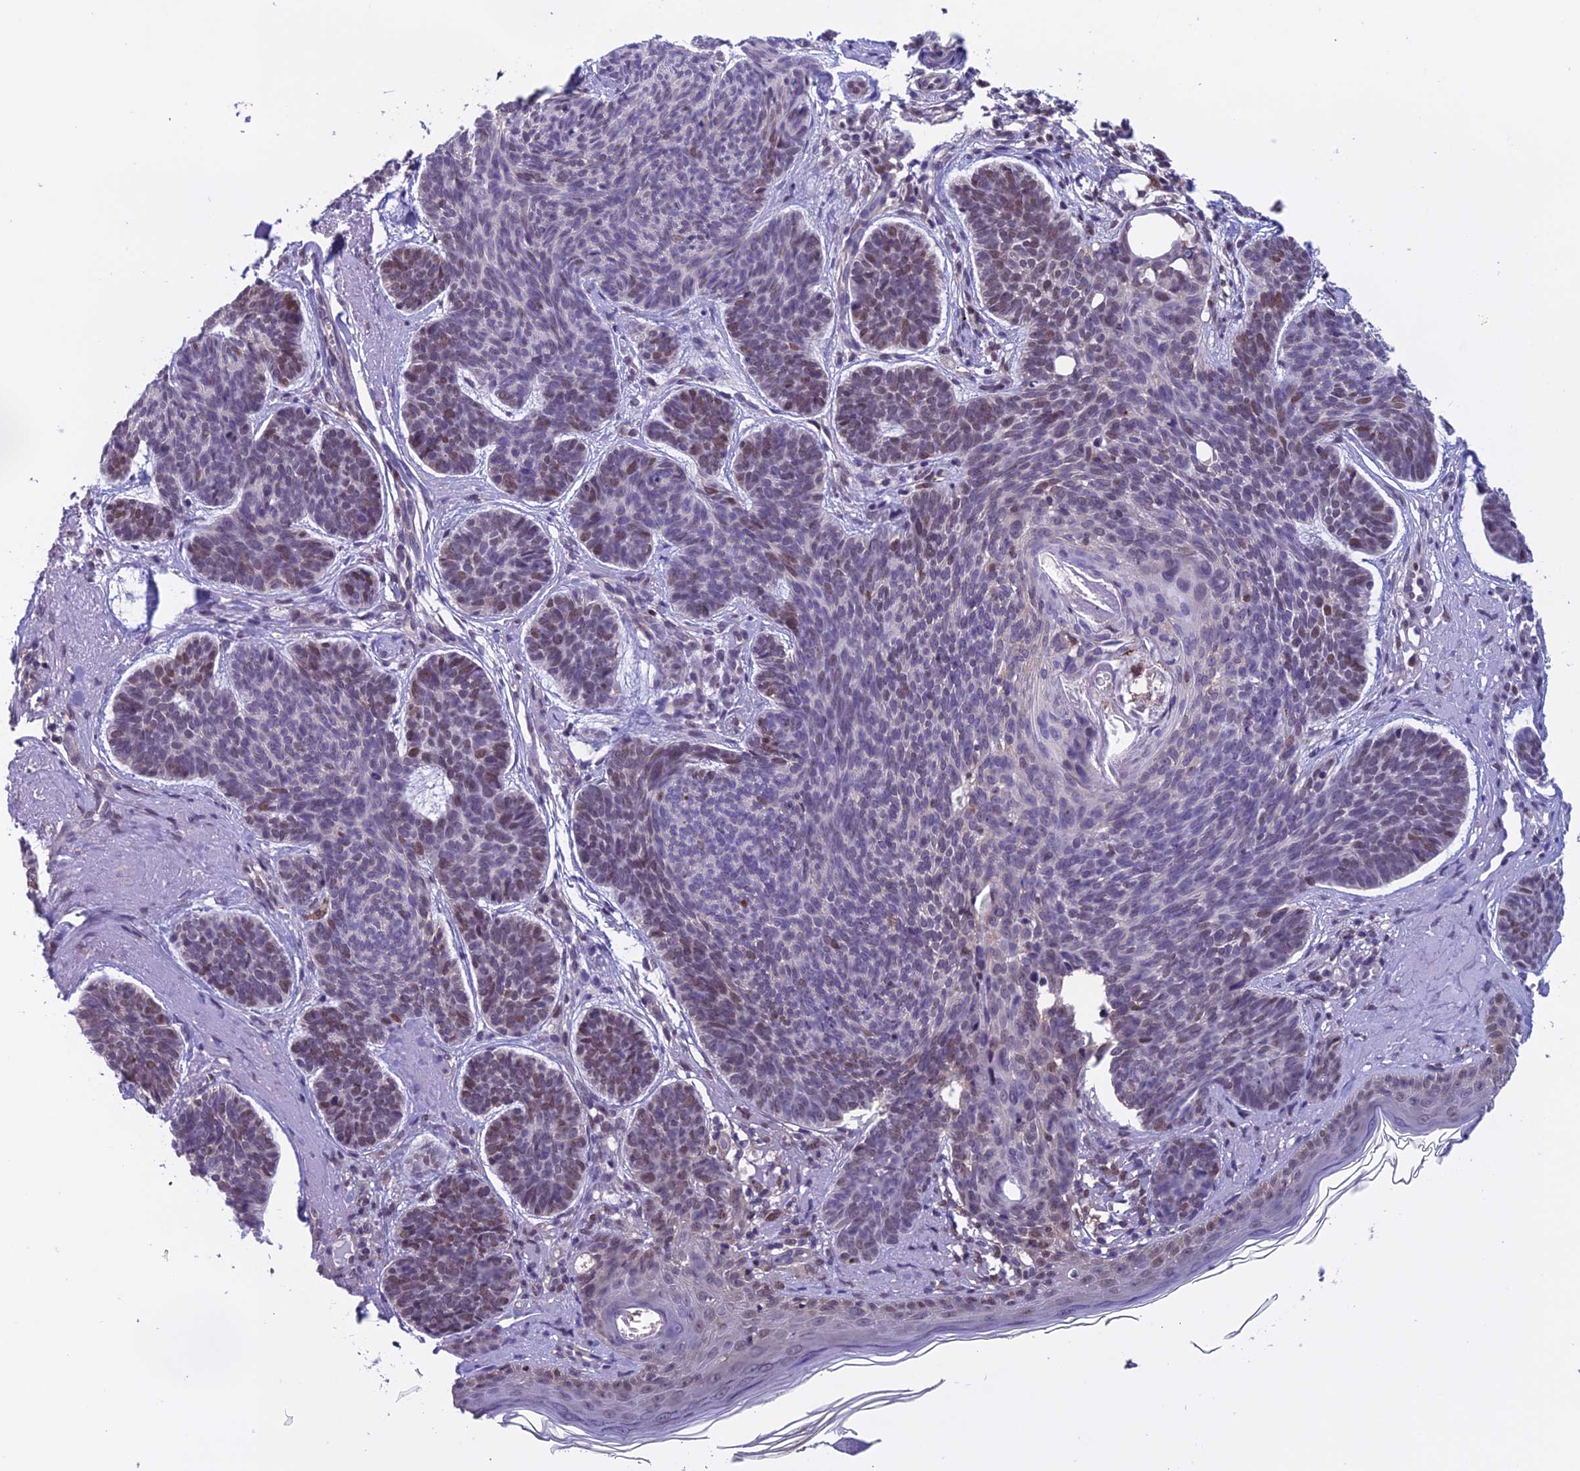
{"staining": {"intensity": "moderate", "quantity": "<25%", "location": "nuclear"}, "tissue": "skin cancer", "cell_type": "Tumor cells", "image_type": "cancer", "snomed": [{"axis": "morphology", "description": "Basal cell carcinoma"}, {"axis": "topography", "description": "Skin"}], "caption": "This is an image of immunohistochemistry staining of basal cell carcinoma (skin), which shows moderate expression in the nuclear of tumor cells.", "gene": "MIS12", "patient": {"sex": "female", "age": 74}}